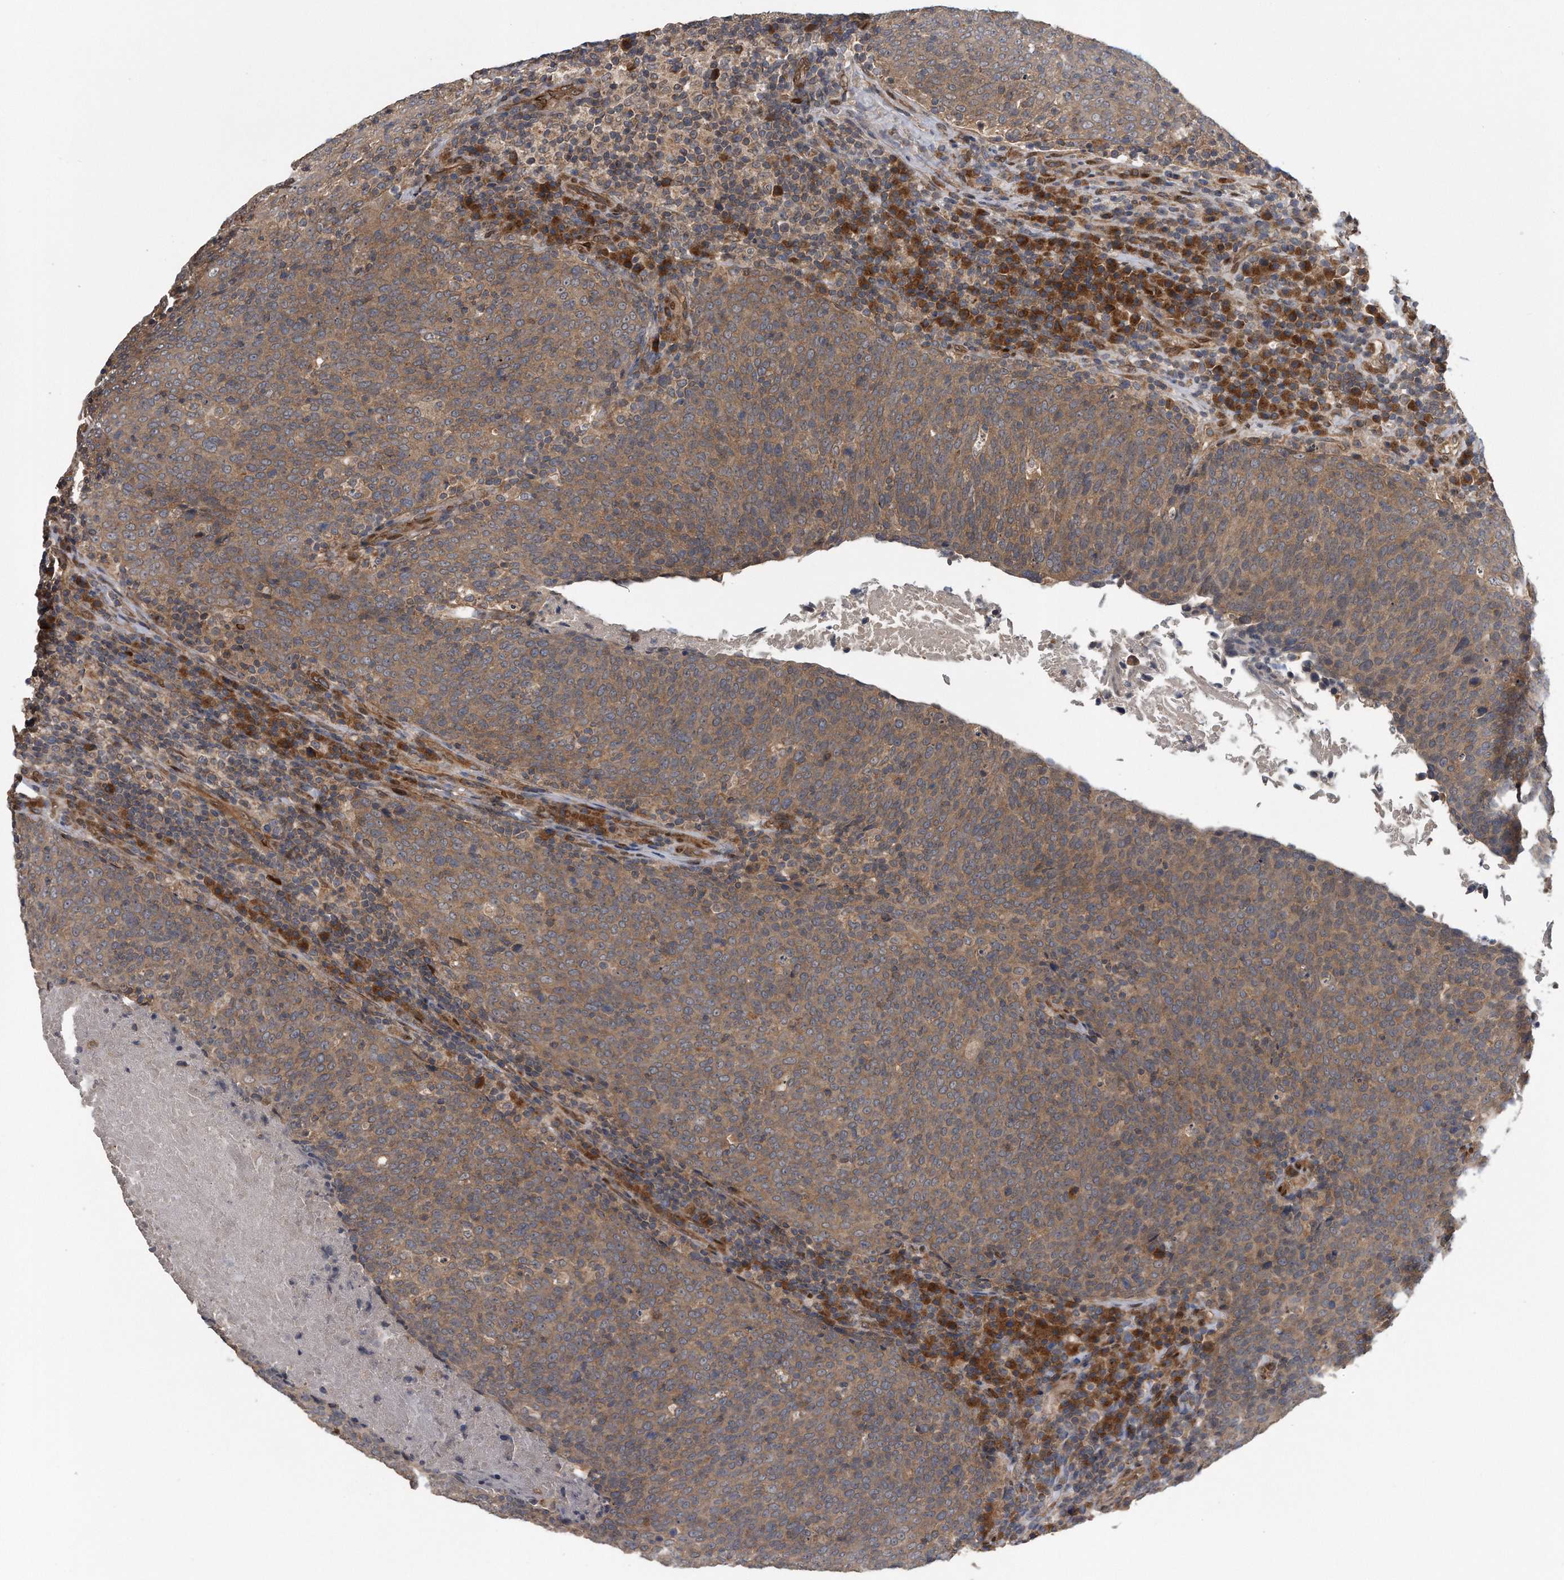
{"staining": {"intensity": "moderate", "quantity": ">75%", "location": "cytoplasmic/membranous"}, "tissue": "head and neck cancer", "cell_type": "Tumor cells", "image_type": "cancer", "snomed": [{"axis": "morphology", "description": "Squamous cell carcinoma, NOS"}, {"axis": "morphology", "description": "Squamous cell carcinoma, metastatic, NOS"}, {"axis": "topography", "description": "Lymph node"}, {"axis": "topography", "description": "Head-Neck"}], "caption": "This photomicrograph demonstrates immunohistochemistry (IHC) staining of head and neck metastatic squamous cell carcinoma, with medium moderate cytoplasmic/membranous expression in approximately >75% of tumor cells.", "gene": "ZNF79", "patient": {"sex": "male", "age": 62}}